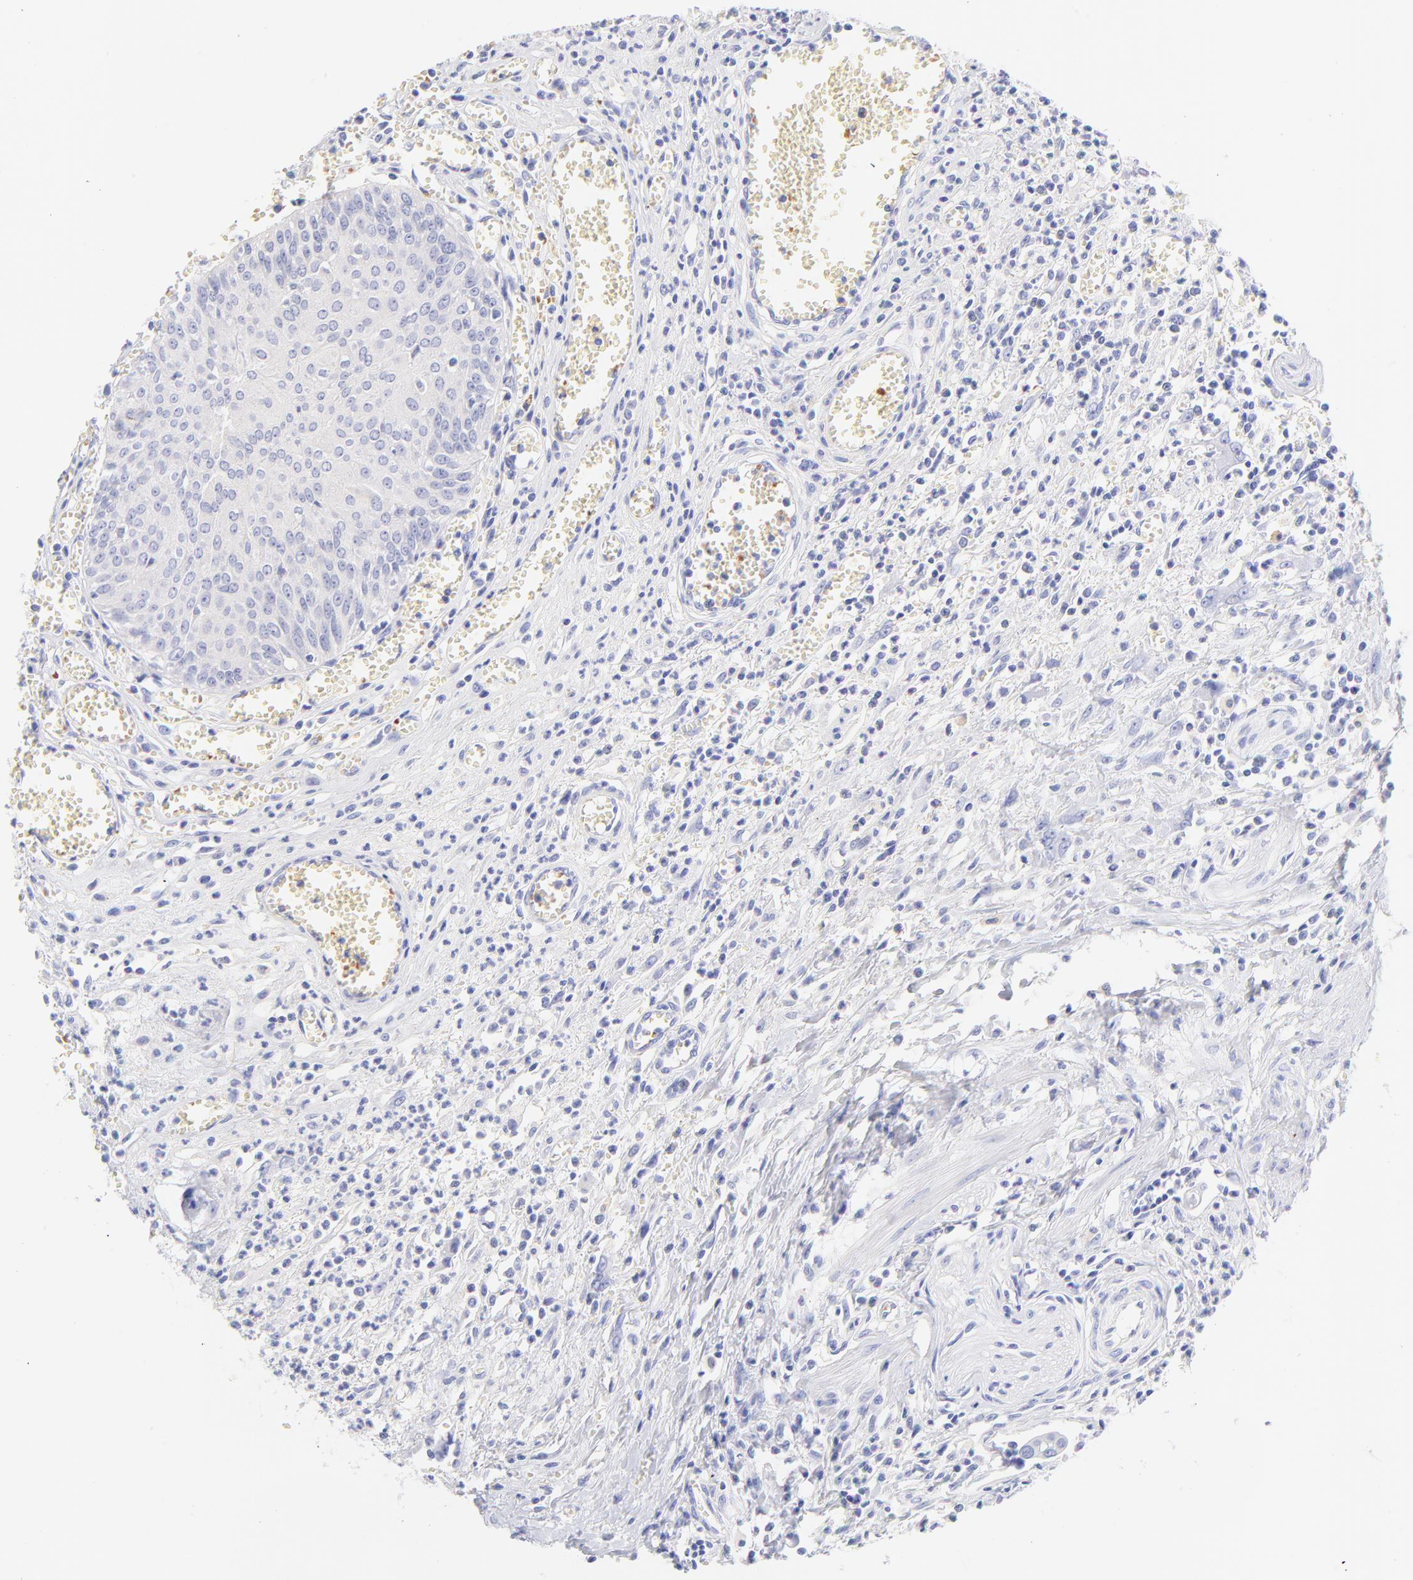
{"staining": {"intensity": "negative", "quantity": "none", "location": "none"}, "tissue": "urothelial cancer", "cell_type": "Tumor cells", "image_type": "cancer", "snomed": [{"axis": "morphology", "description": "Urothelial carcinoma, High grade"}, {"axis": "topography", "description": "Urinary bladder"}], "caption": "Tumor cells show no significant protein staining in urothelial cancer.", "gene": "FRMPD3", "patient": {"sex": "male", "age": 66}}